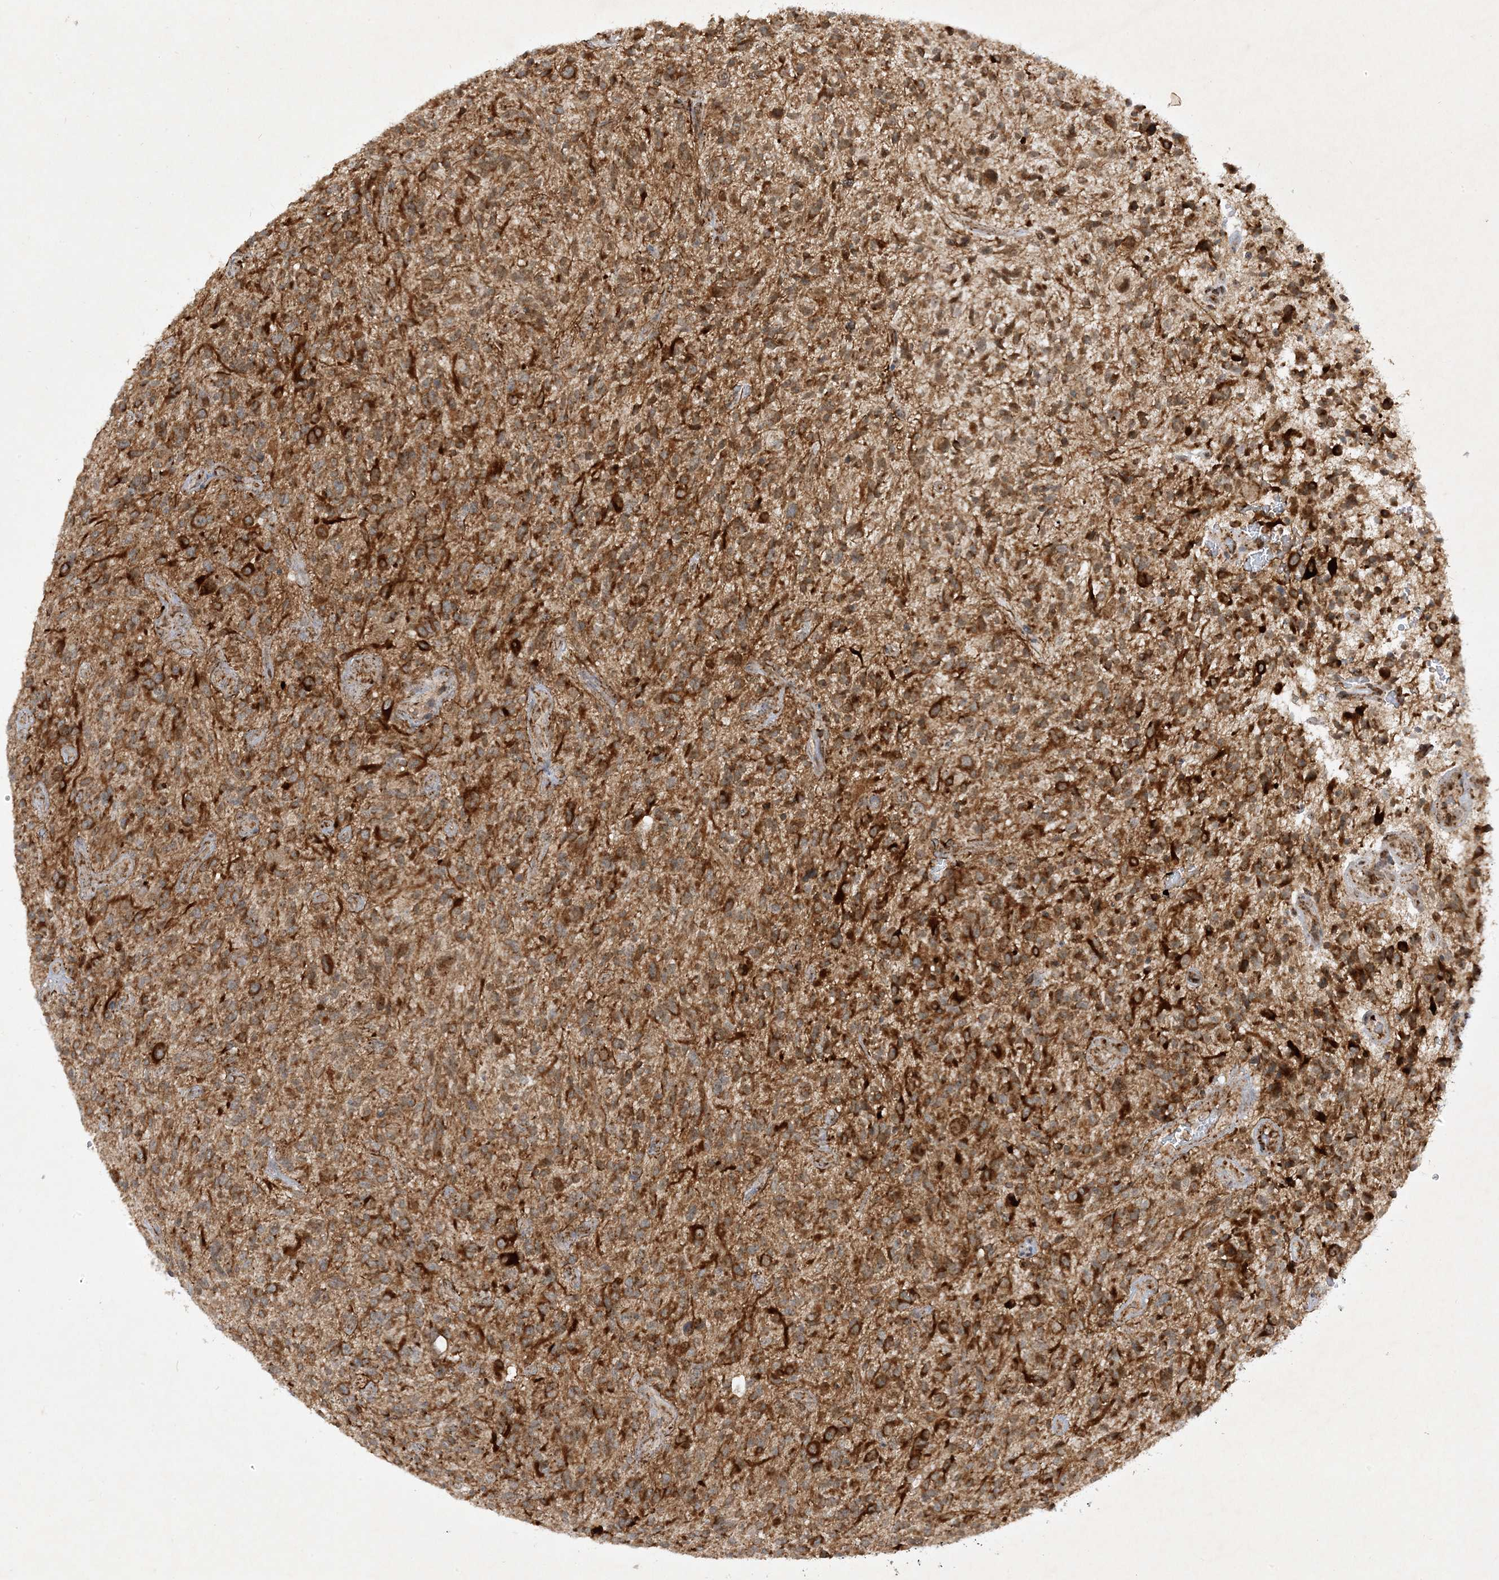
{"staining": {"intensity": "strong", "quantity": ">75%", "location": "cytoplasmic/membranous"}, "tissue": "glioma", "cell_type": "Tumor cells", "image_type": "cancer", "snomed": [{"axis": "morphology", "description": "Glioma, malignant, High grade"}, {"axis": "topography", "description": "Brain"}], "caption": "Human malignant glioma (high-grade) stained with a brown dye shows strong cytoplasmic/membranous positive staining in about >75% of tumor cells.", "gene": "NDUFAF3", "patient": {"sex": "male", "age": 47}}